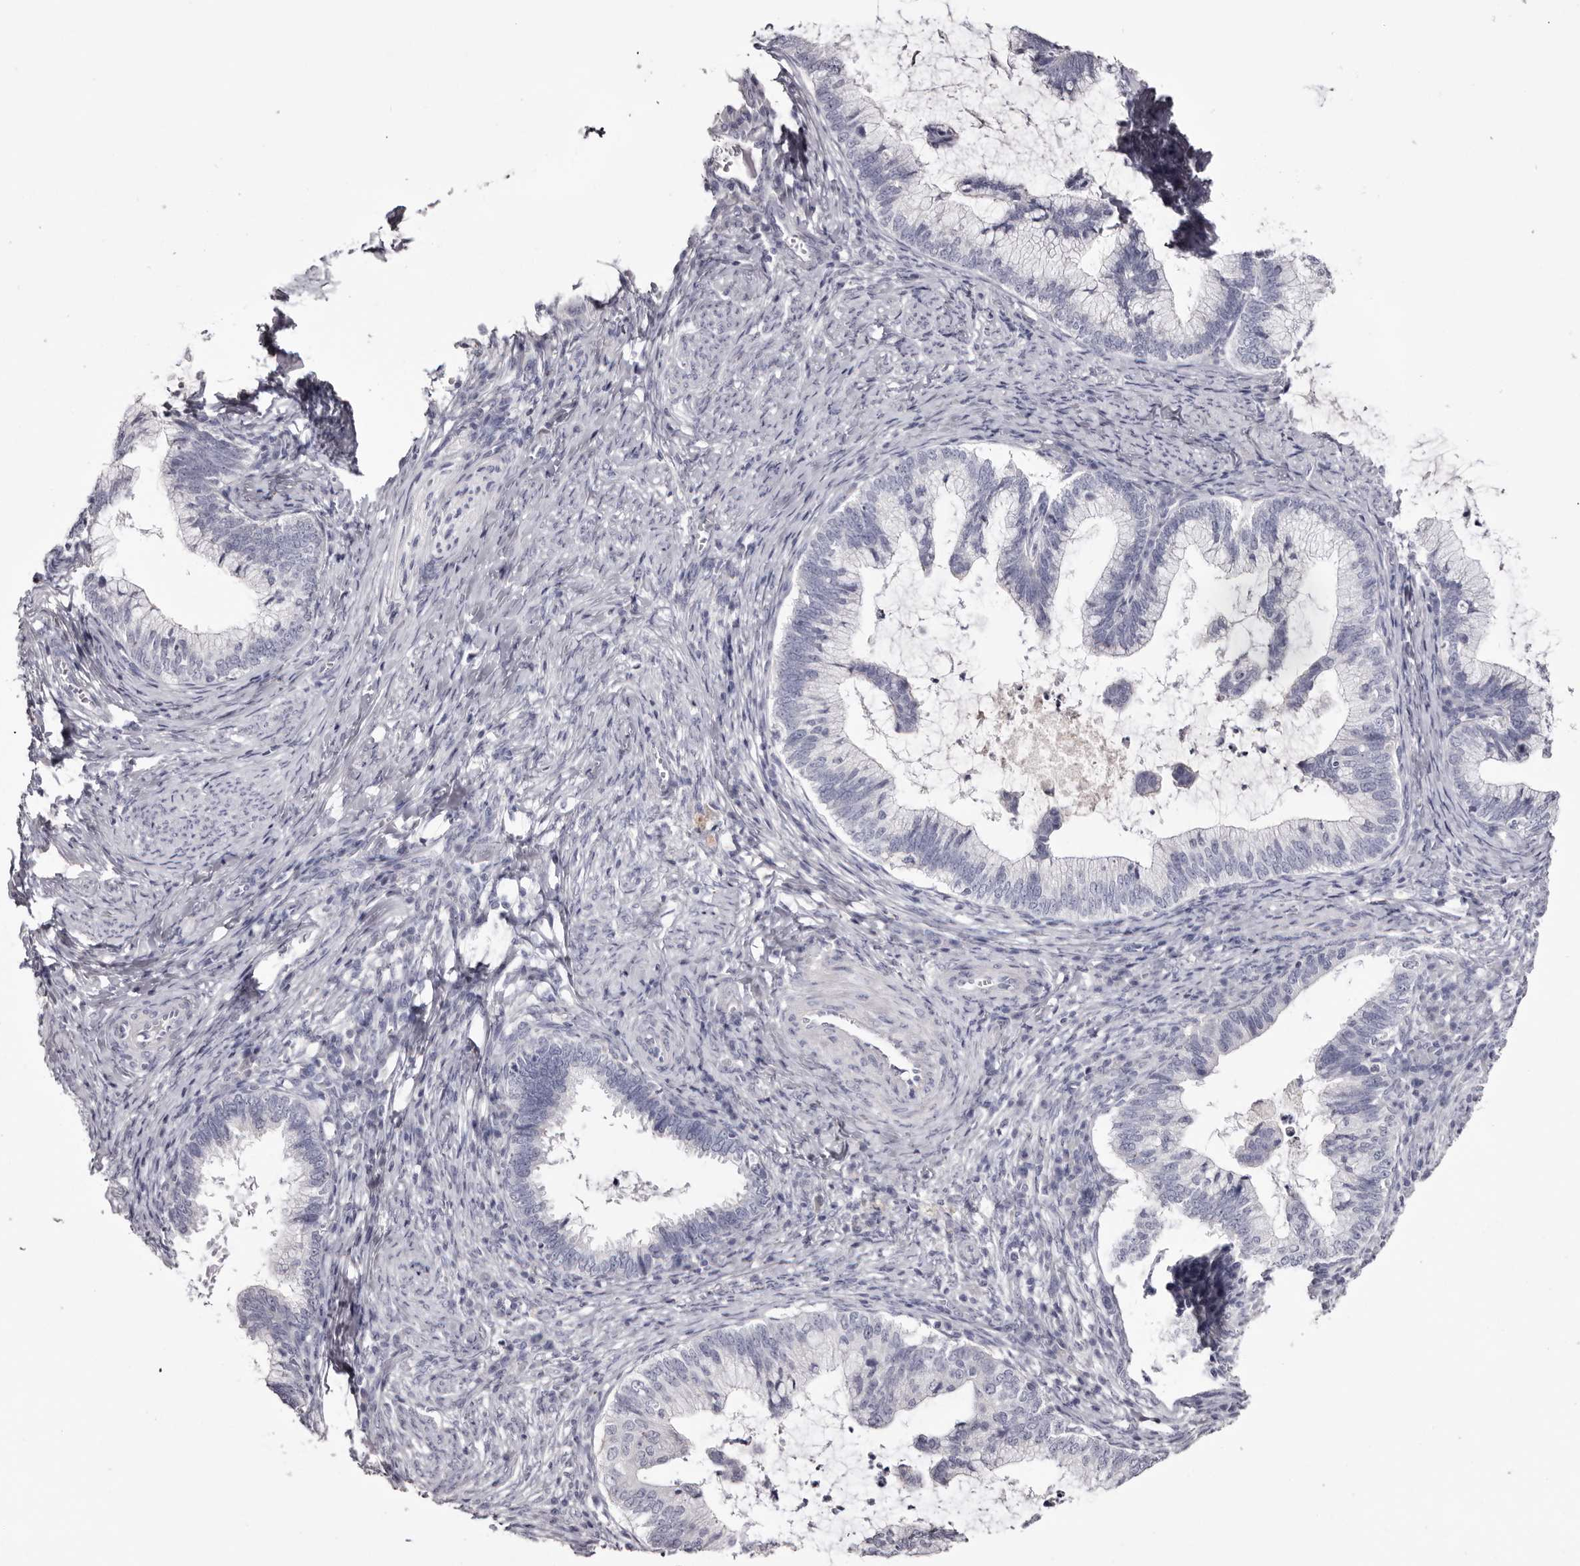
{"staining": {"intensity": "negative", "quantity": "none", "location": "none"}, "tissue": "cervical cancer", "cell_type": "Tumor cells", "image_type": "cancer", "snomed": [{"axis": "morphology", "description": "Adenocarcinoma, NOS"}, {"axis": "topography", "description": "Cervix"}], "caption": "This is a histopathology image of IHC staining of adenocarcinoma (cervical), which shows no positivity in tumor cells.", "gene": "CA6", "patient": {"sex": "female", "age": 36}}